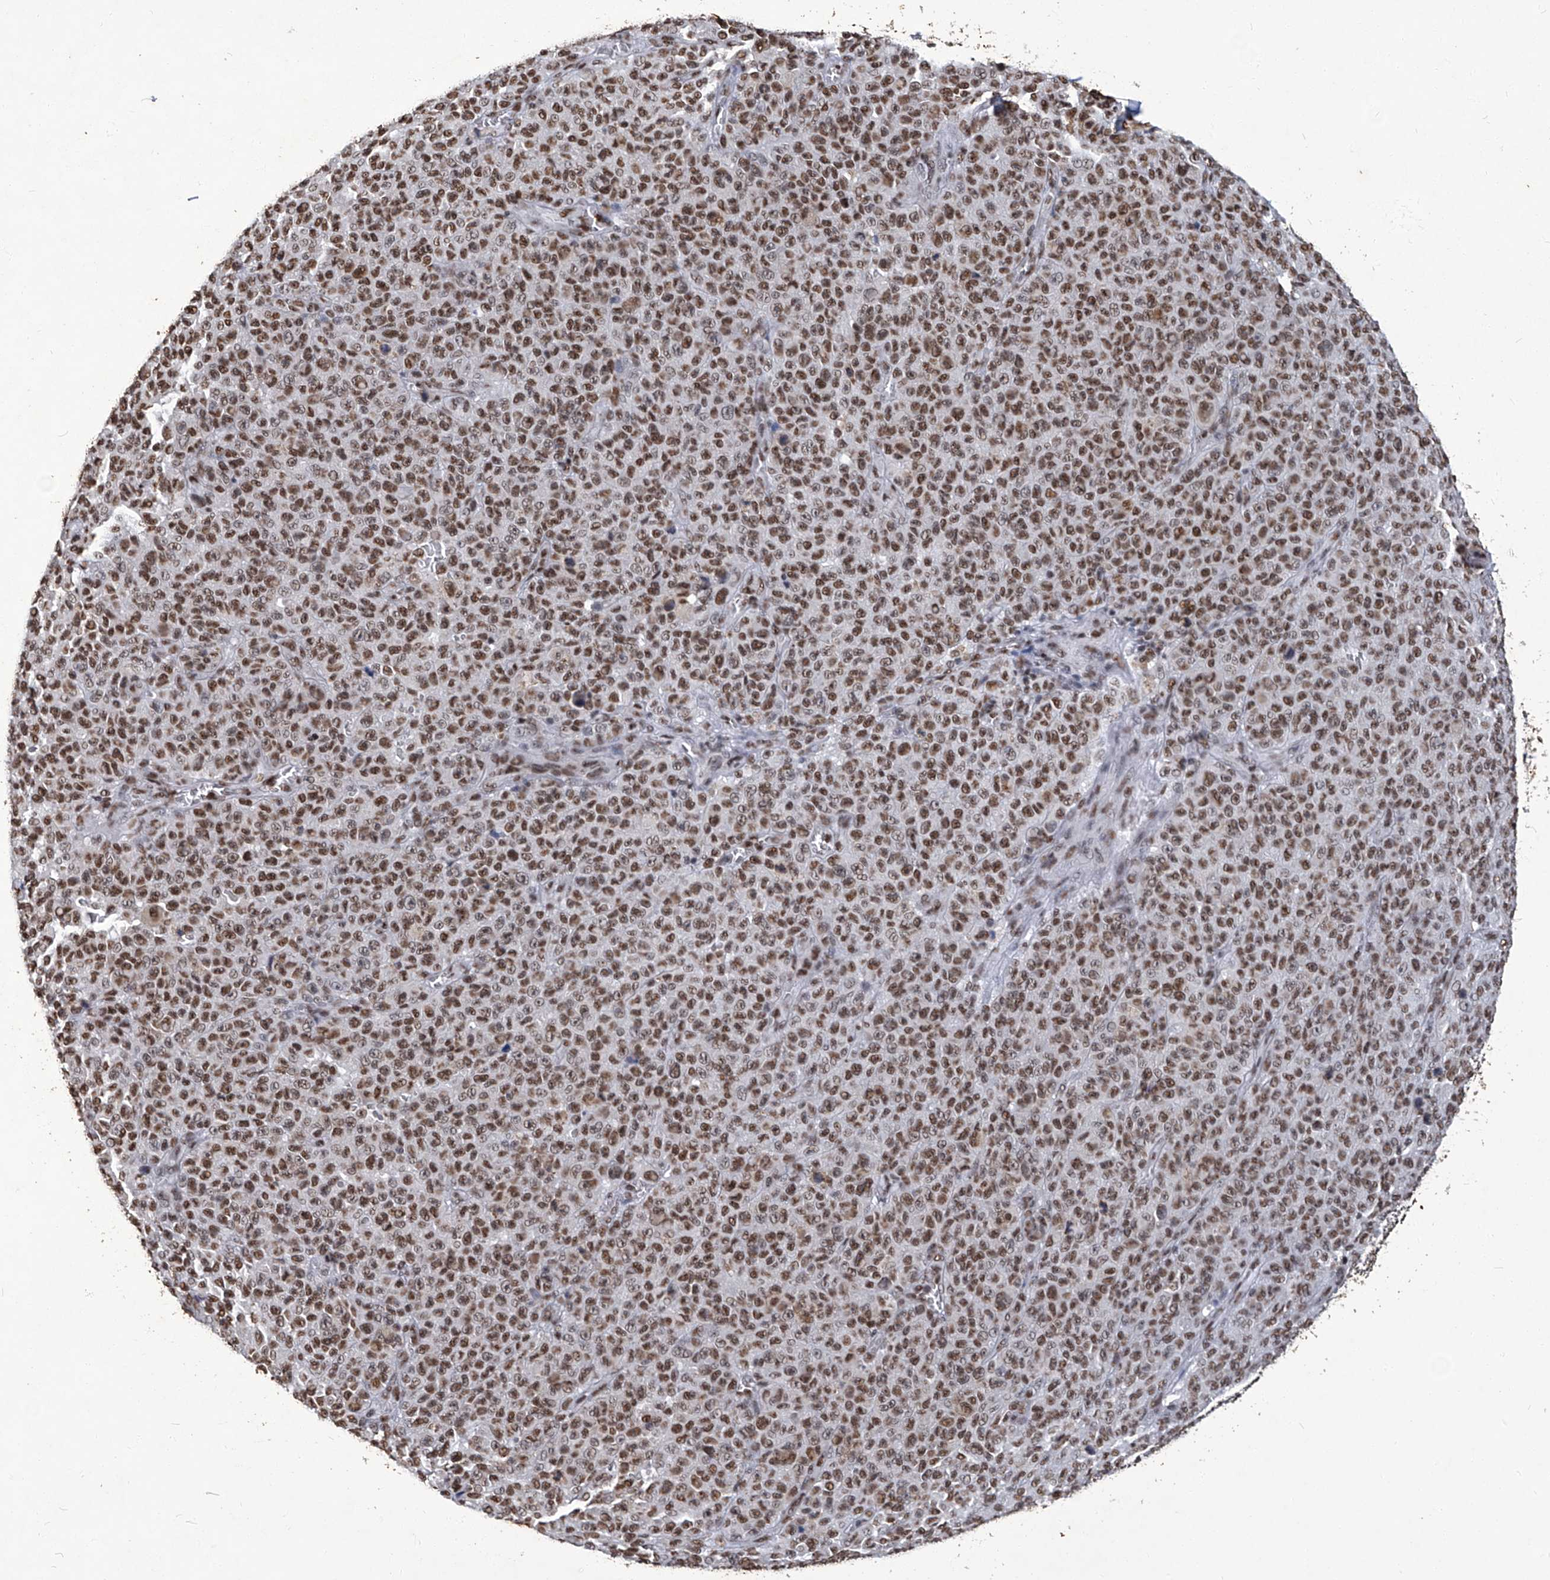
{"staining": {"intensity": "moderate", "quantity": ">75%", "location": "nuclear"}, "tissue": "melanoma", "cell_type": "Tumor cells", "image_type": "cancer", "snomed": [{"axis": "morphology", "description": "Malignant melanoma, NOS"}, {"axis": "topography", "description": "Skin"}], "caption": "Malignant melanoma stained with DAB immunohistochemistry (IHC) demonstrates medium levels of moderate nuclear expression in approximately >75% of tumor cells.", "gene": "HBP1", "patient": {"sex": "female", "age": 82}}